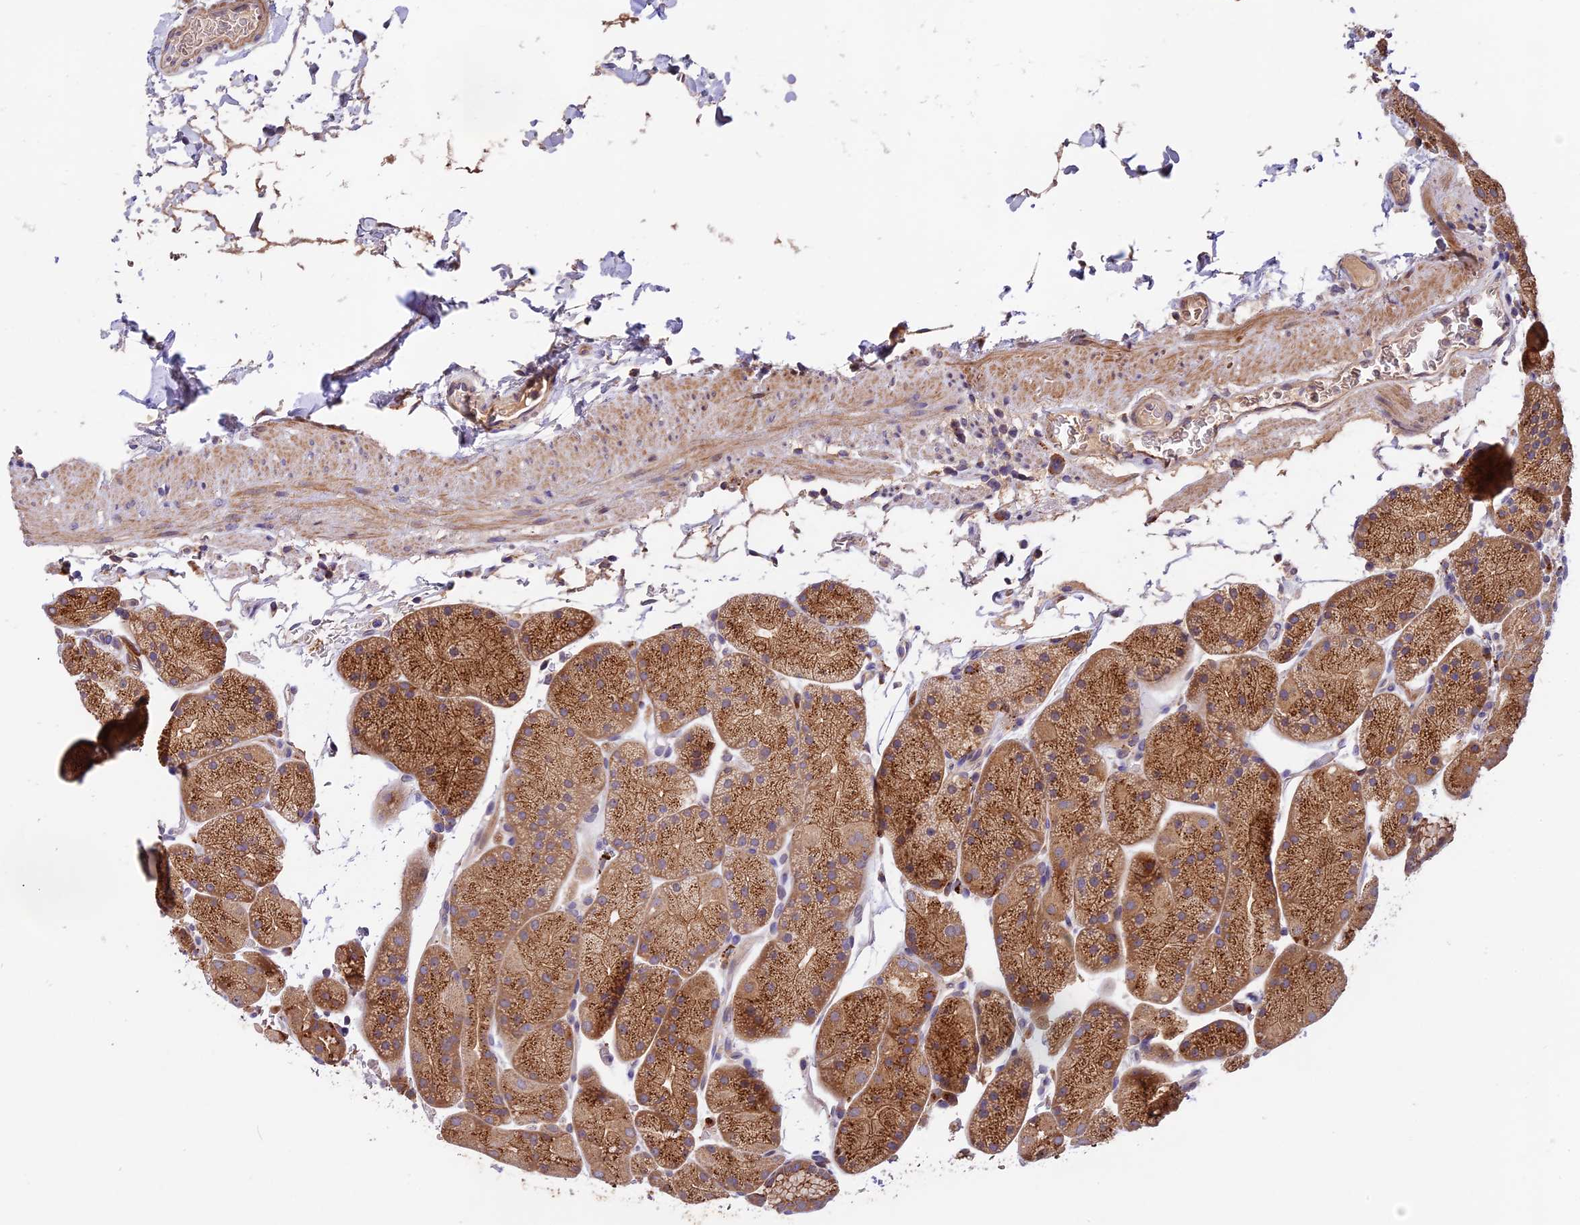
{"staining": {"intensity": "strong", "quantity": ">75%", "location": "cytoplasmic/membranous"}, "tissue": "stomach", "cell_type": "Glandular cells", "image_type": "normal", "snomed": [{"axis": "morphology", "description": "Normal tissue, NOS"}, {"axis": "topography", "description": "Stomach, upper"}, {"axis": "topography", "description": "Stomach, lower"}], "caption": "Immunohistochemical staining of benign human stomach demonstrates >75% levels of strong cytoplasmic/membranous protein staining in approximately >75% of glandular cells. The staining is performed using DAB (3,3'-diaminobenzidine) brown chromogen to label protein expression. The nuclei are counter-stained blue using hematoxylin.", "gene": "COPE", "patient": {"sex": "male", "age": 67}}